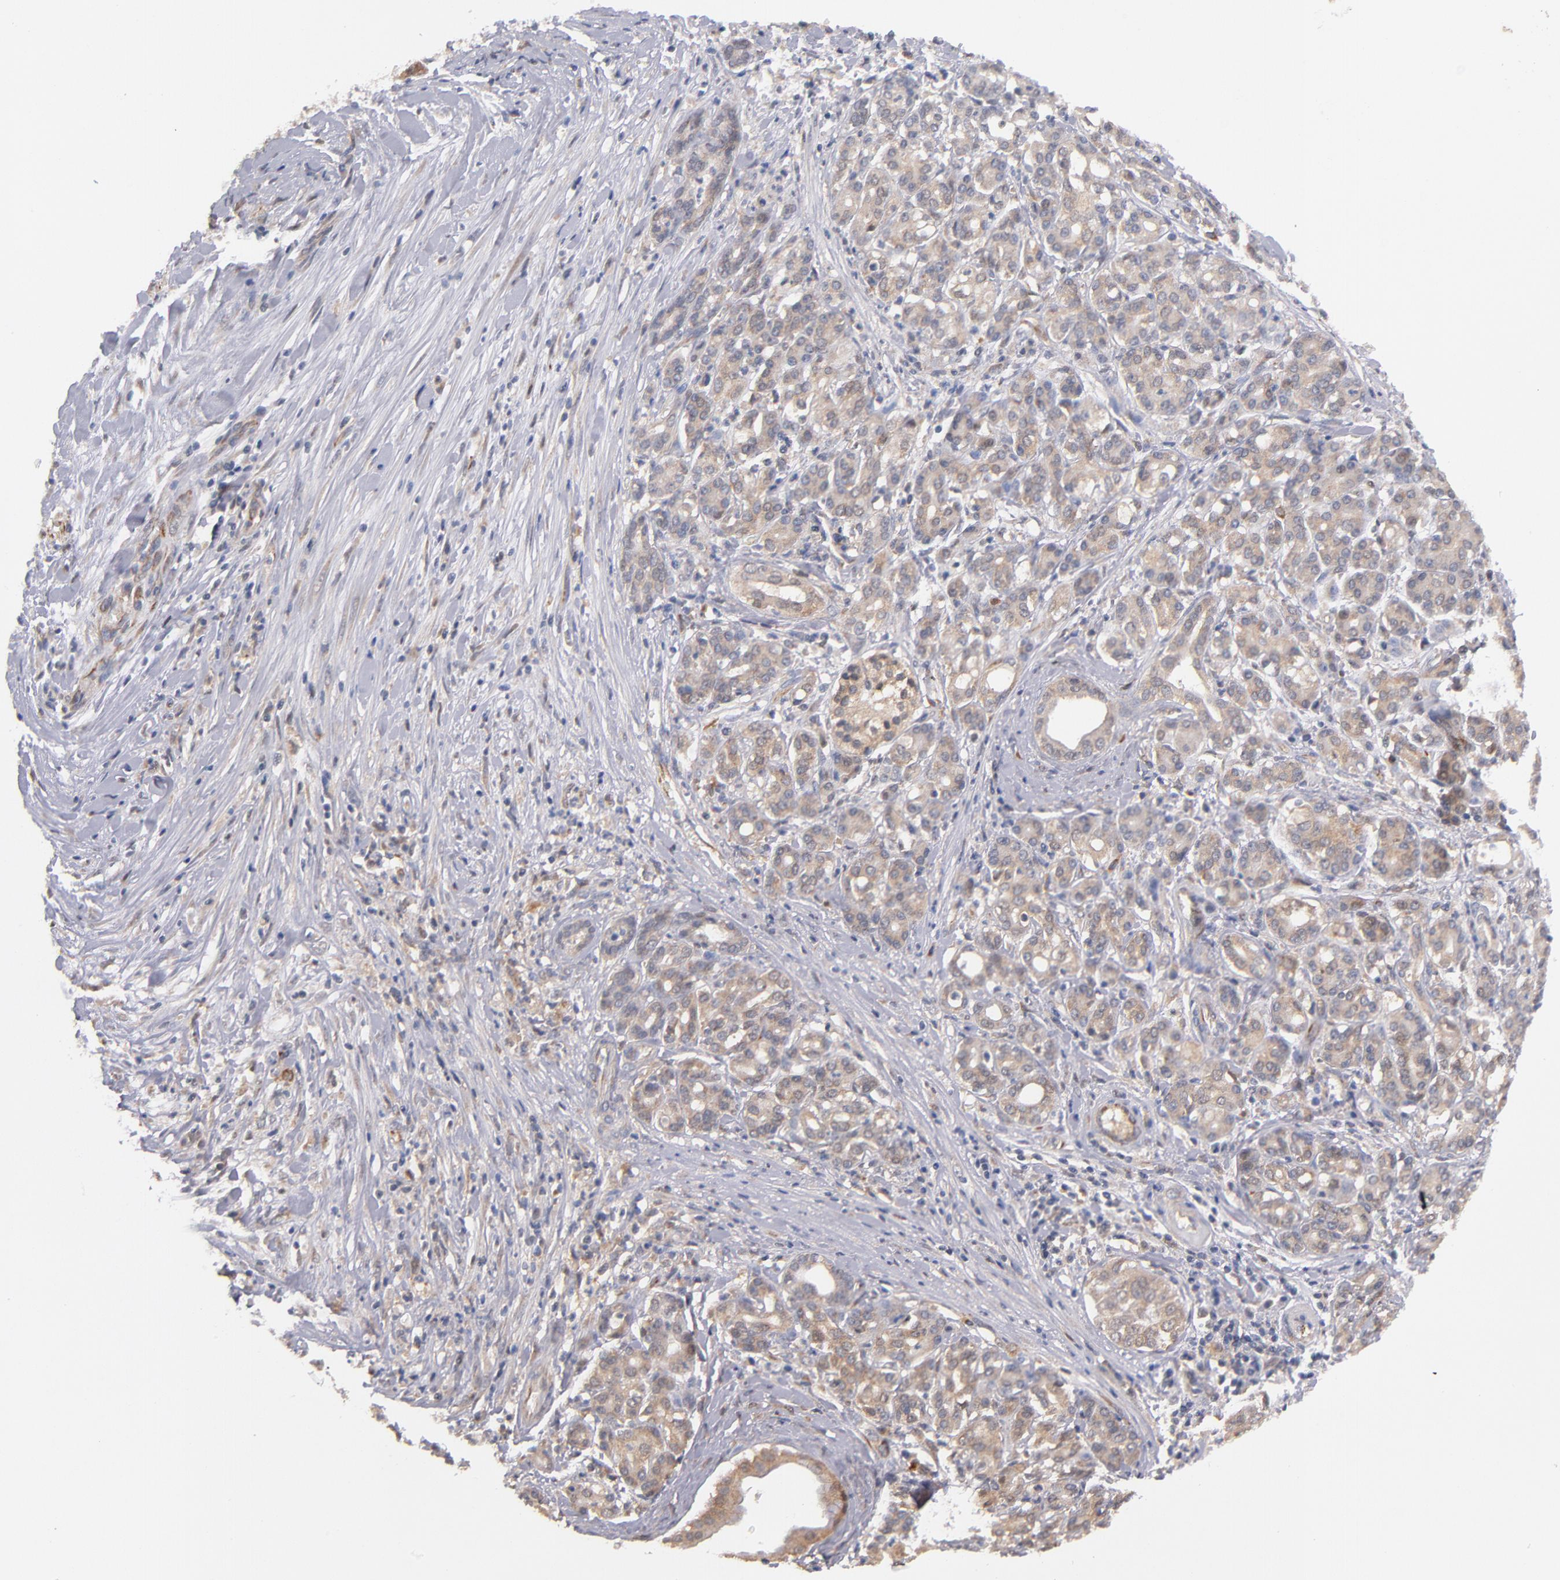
{"staining": {"intensity": "moderate", "quantity": ">75%", "location": "cytoplasmic/membranous"}, "tissue": "pancreatic cancer", "cell_type": "Tumor cells", "image_type": "cancer", "snomed": [{"axis": "morphology", "description": "Adenocarcinoma, NOS"}, {"axis": "topography", "description": "Pancreas"}], "caption": "IHC photomicrograph of neoplastic tissue: human adenocarcinoma (pancreatic) stained using immunohistochemistry (IHC) reveals medium levels of moderate protein expression localized specifically in the cytoplasmic/membranous of tumor cells, appearing as a cytoplasmic/membranous brown color.", "gene": "GMFG", "patient": {"sex": "female", "age": 52}}